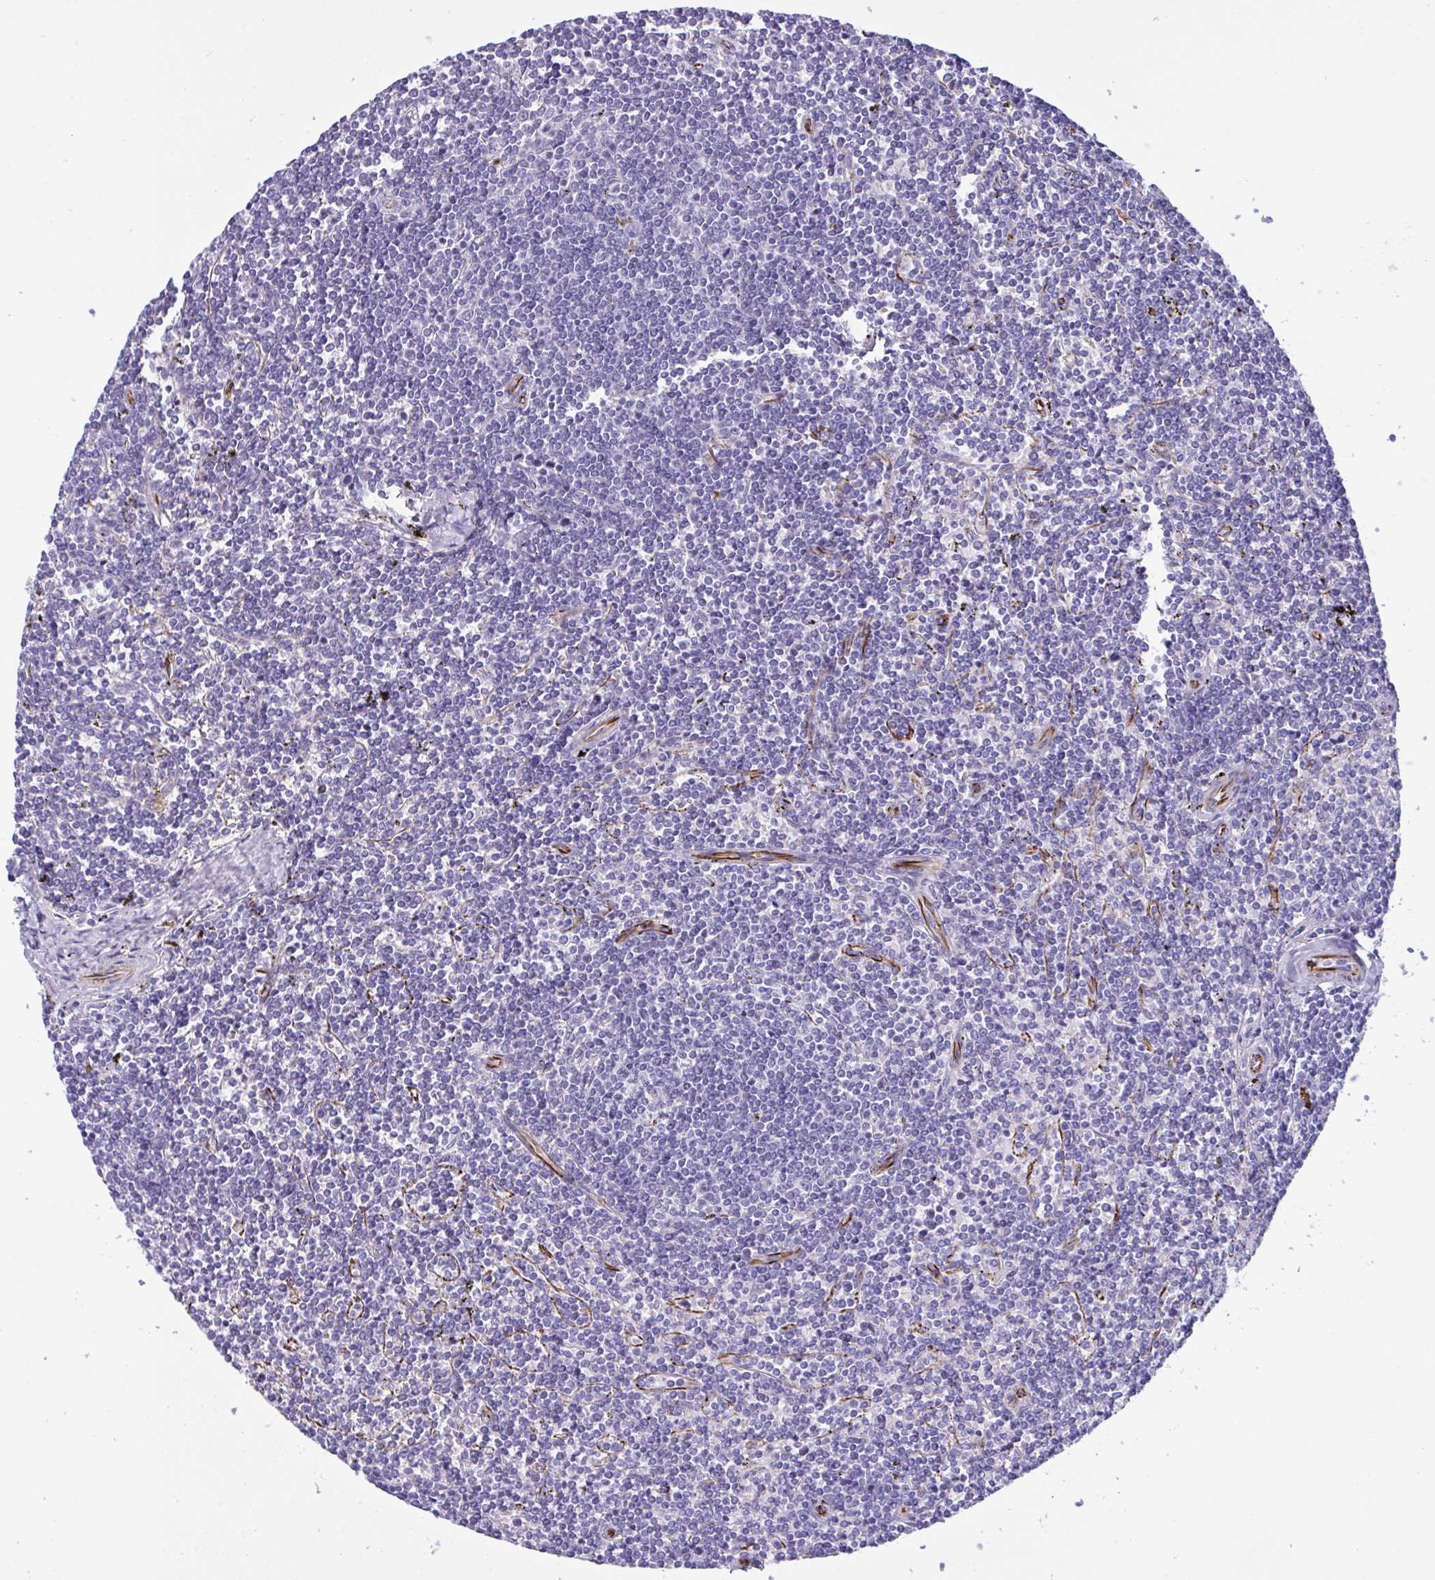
{"staining": {"intensity": "negative", "quantity": "none", "location": "none"}, "tissue": "lymphoma", "cell_type": "Tumor cells", "image_type": "cancer", "snomed": [{"axis": "morphology", "description": "Malignant lymphoma, non-Hodgkin's type, Low grade"}, {"axis": "topography", "description": "Spleen"}], "caption": "A high-resolution photomicrograph shows IHC staining of lymphoma, which exhibits no significant expression in tumor cells.", "gene": "SMAD5", "patient": {"sex": "male", "age": 78}}